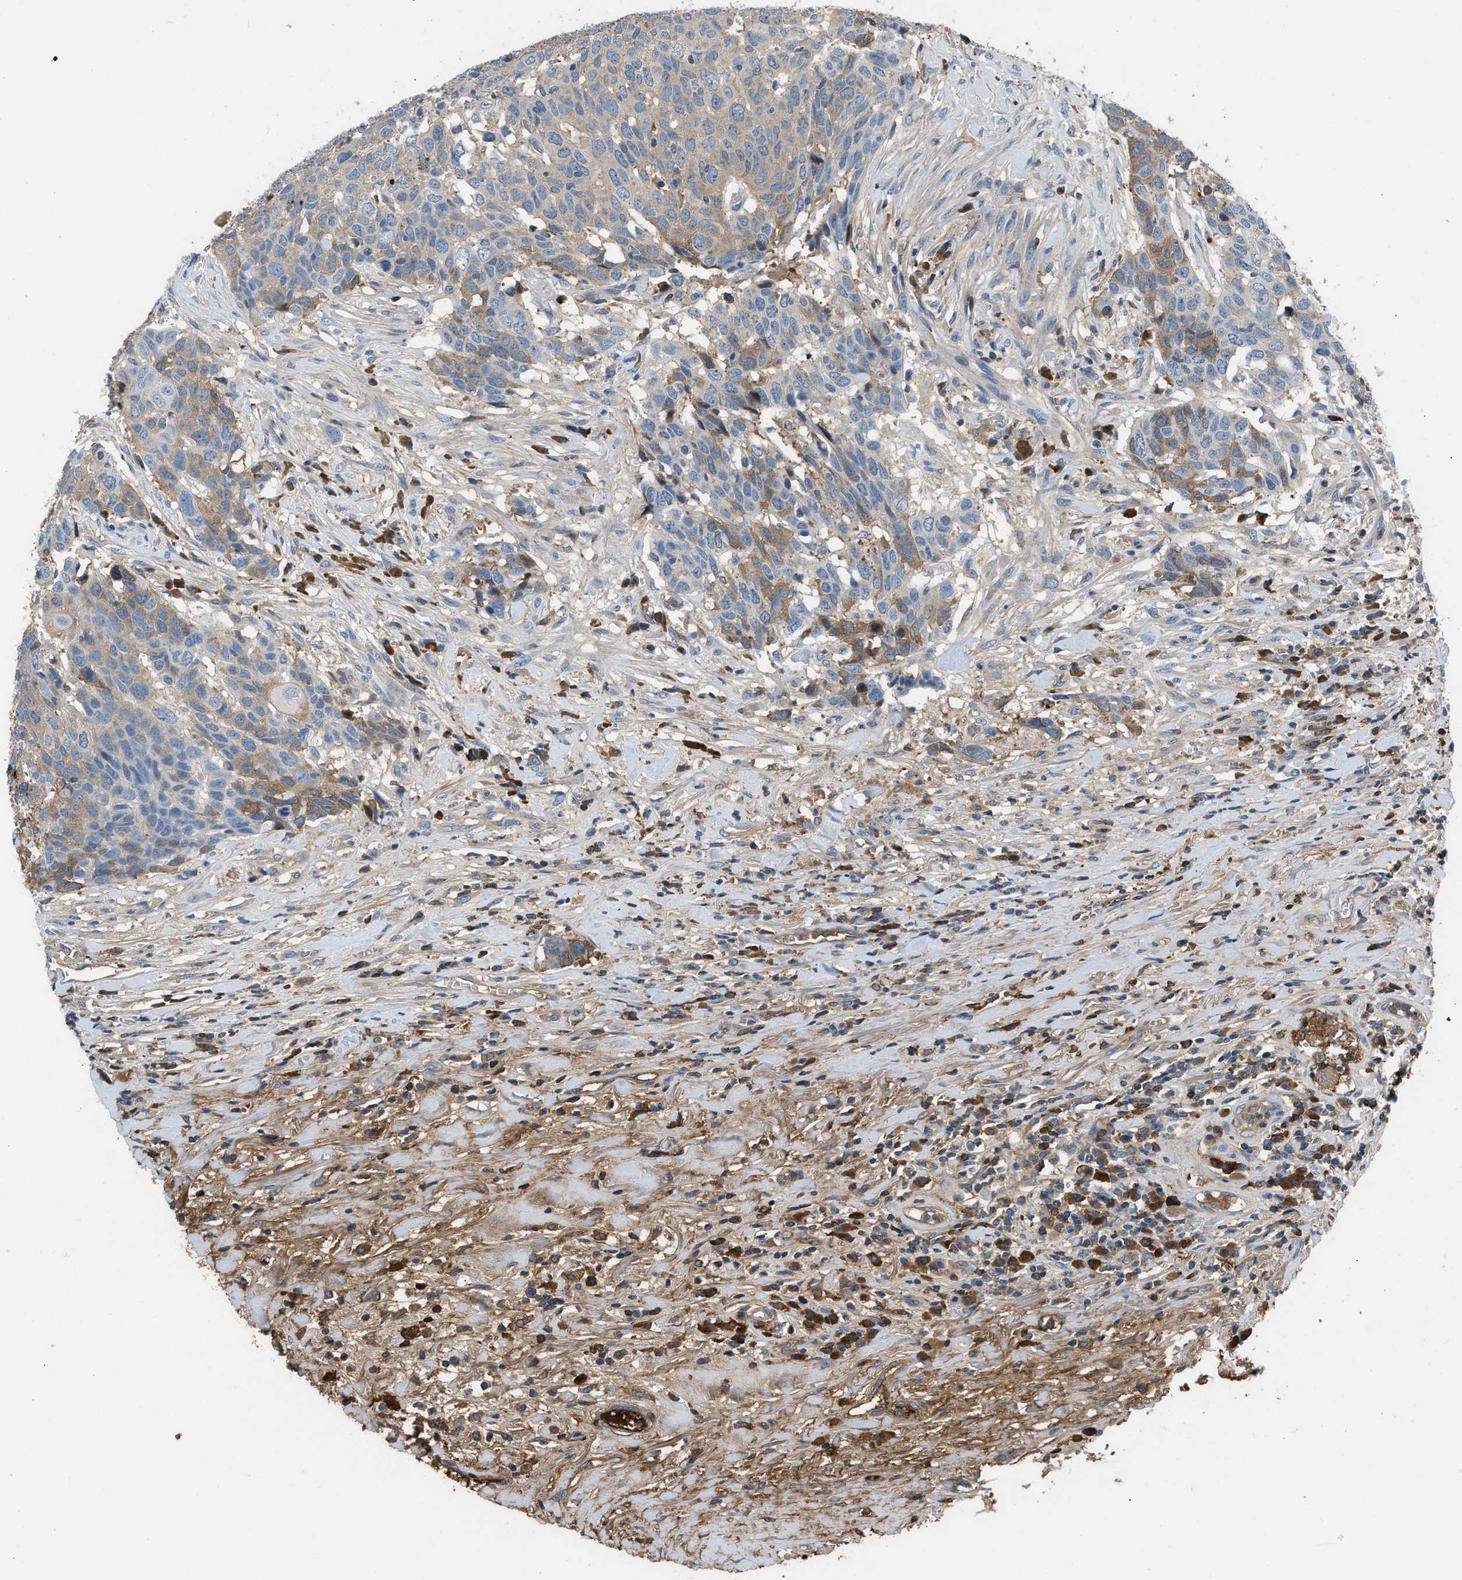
{"staining": {"intensity": "moderate", "quantity": "<25%", "location": "cytoplasmic/membranous"}, "tissue": "head and neck cancer", "cell_type": "Tumor cells", "image_type": "cancer", "snomed": [{"axis": "morphology", "description": "Squamous cell carcinoma, NOS"}, {"axis": "topography", "description": "Head-Neck"}], "caption": "Protein positivity by immunohistochemistry (IHC) shows moderate cytoplasmic/membranous expression in approximately <25% of tumor cells in head and neck squamous cell carcinoma.", "gene": "STC1", "patient": {"sex": "male", "age": 66}}